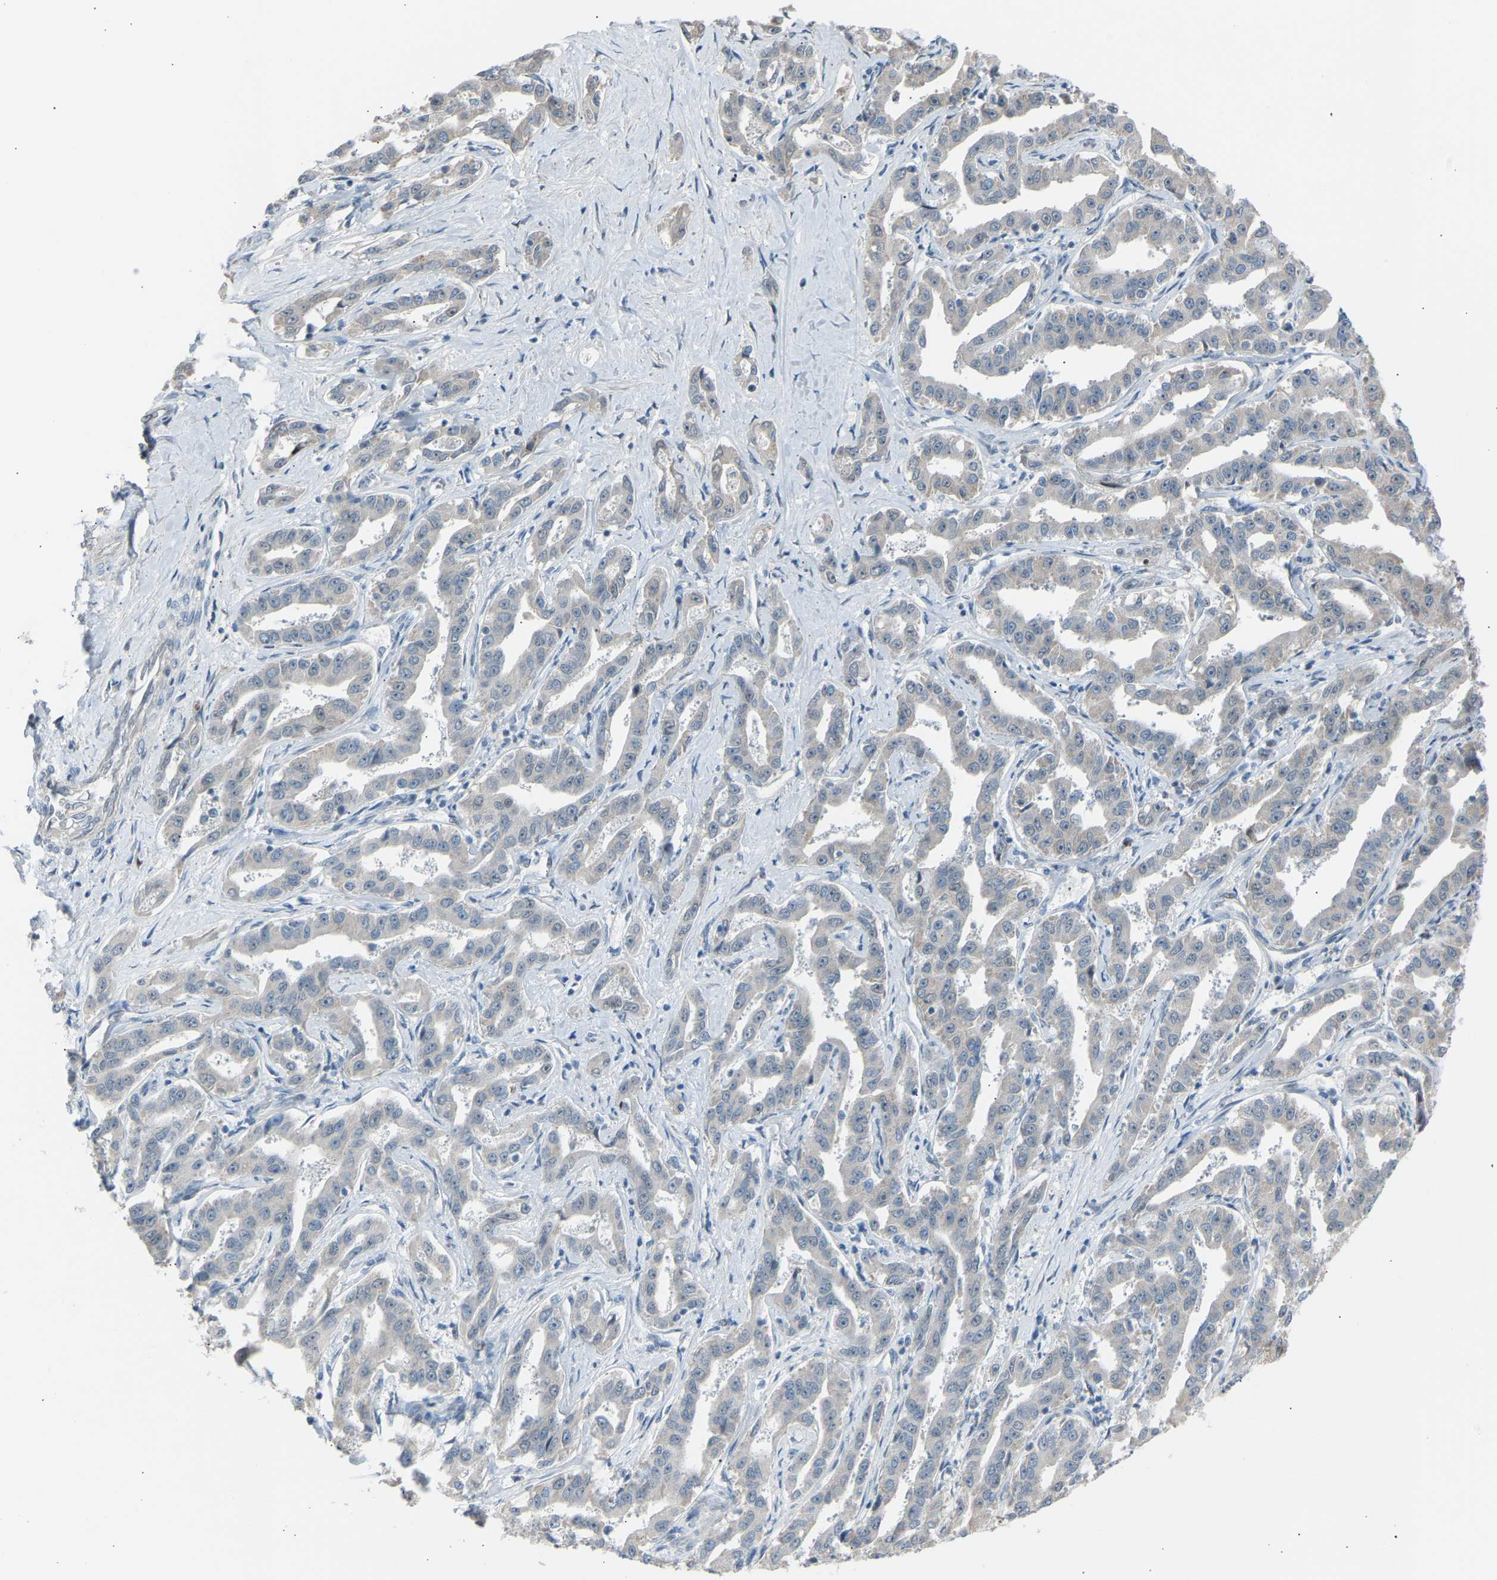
{"staining": {"intensity": "negative", "quantity": "none", "location": "none"}, "tissue": "liver cancer", "cell_type": "Tumor cells", "image_type": "cancer", "snomed": [{"axis": "morphology", "description": "Cholangiocarcinoma"}, {"axis": "topography", "description": "Liver"}], "caption": "This histopathology image is of liver cancer (cholangiocarcinoma) stained with IHC to label a protein in brown with the nuclei are counter-stained blue. There is no expression in tumor cells.", "gene": "VPS41", "patient": {"sex": "male", "age": 59}}